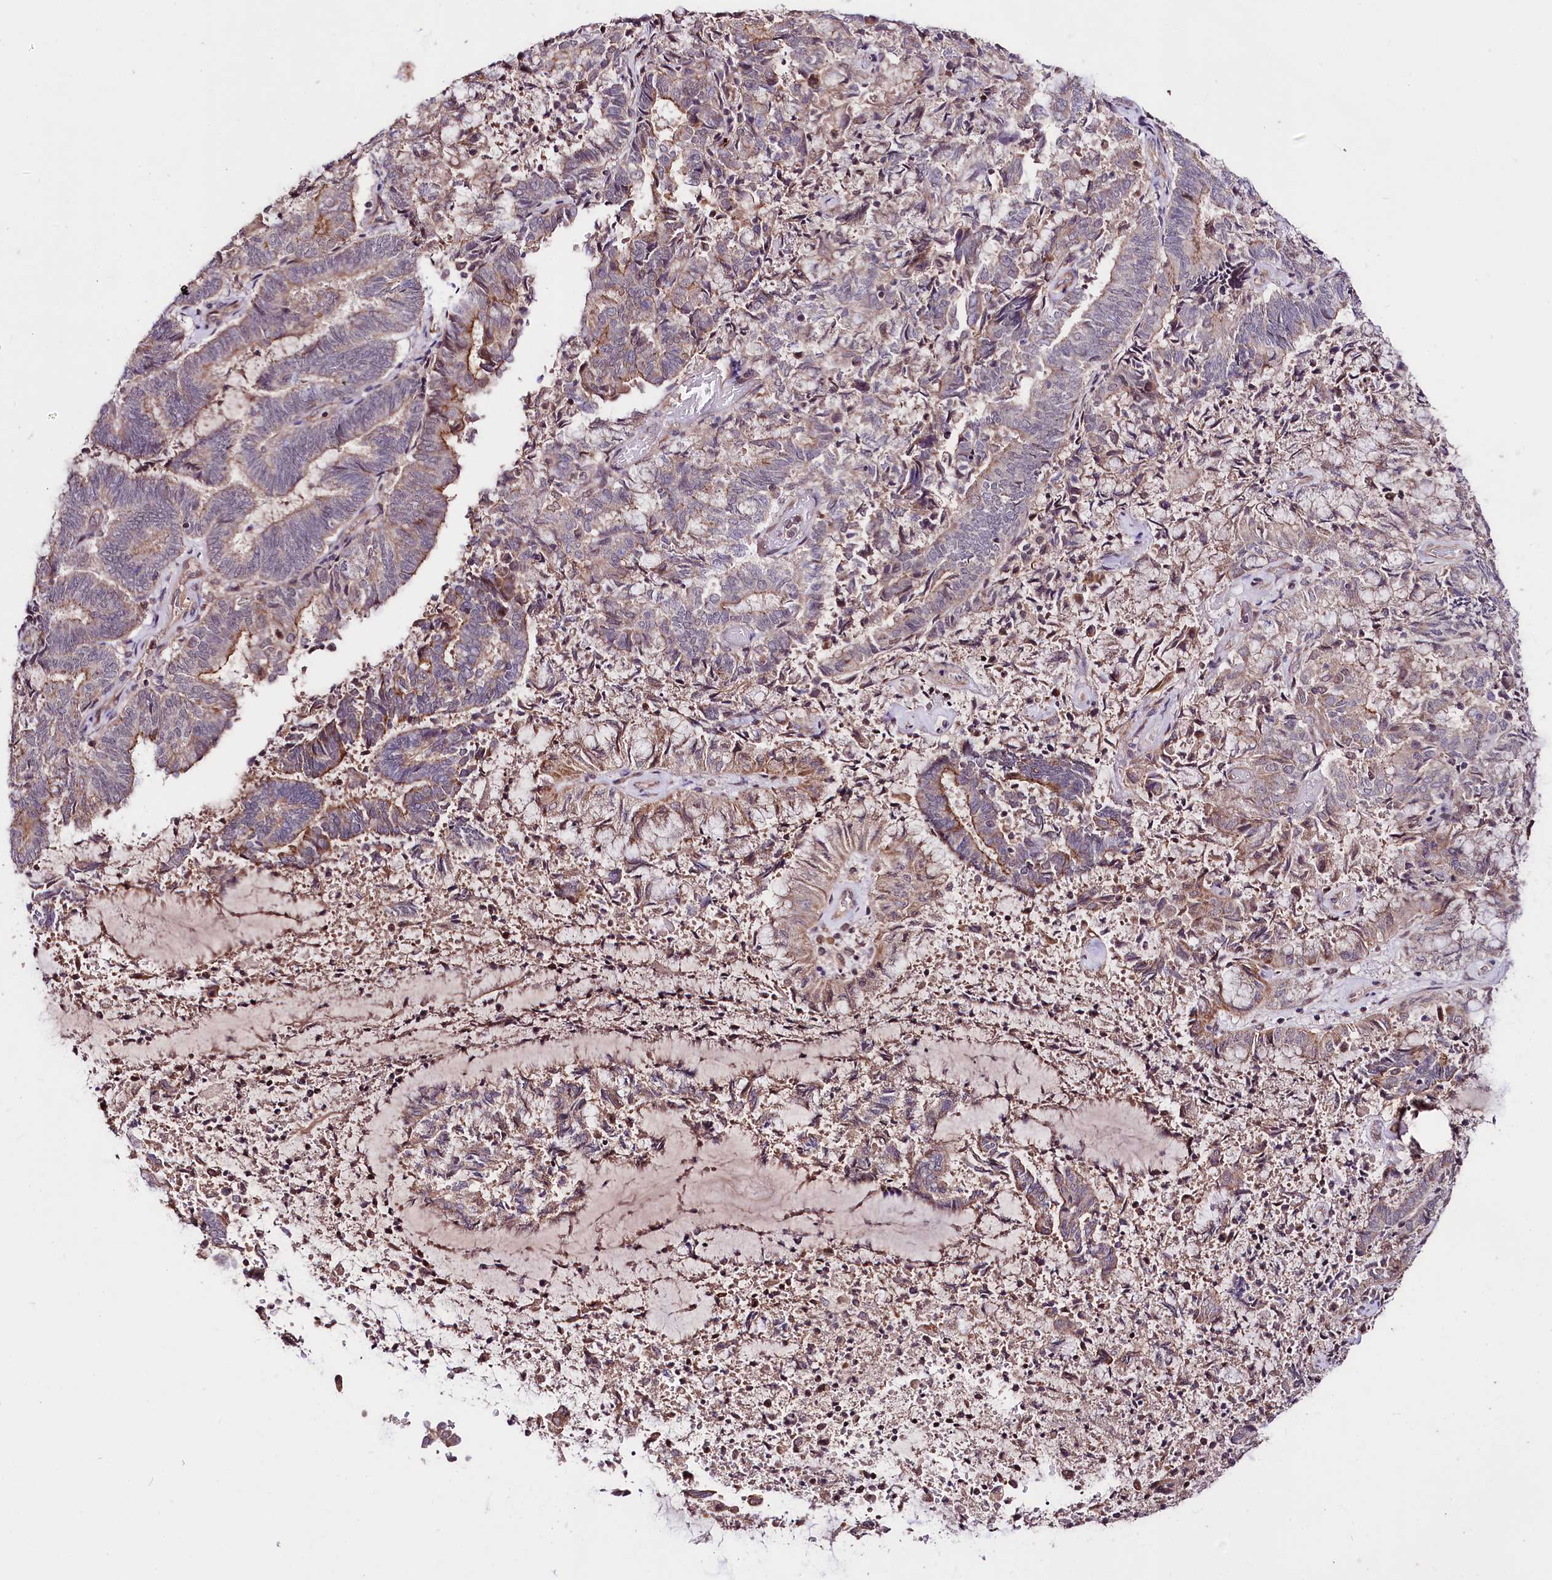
{"staining": {"intensity": "moderate", "quantity": "<25%", "location": "cytoplasmic/membranous"}, "tissue": "endometrial cancer", "cell_type": "Tumor cells", "image_type": "cancer", "snomed": [{"axis": "morphology", "description": "Adenocarcinoma, NOS"}, {"axis": "topography", "description": "Endometrium"}], "caption": "High-power microscopy captured an immunohistochemistry histopathology image of endometrial cancer (adenocarcinoma), revealing moderate cytoplasmic/membranous expression in about <25% of tumor cells.", "gene": "TAFAZZIN", "patient": {"sex": "female", "age": 80}}